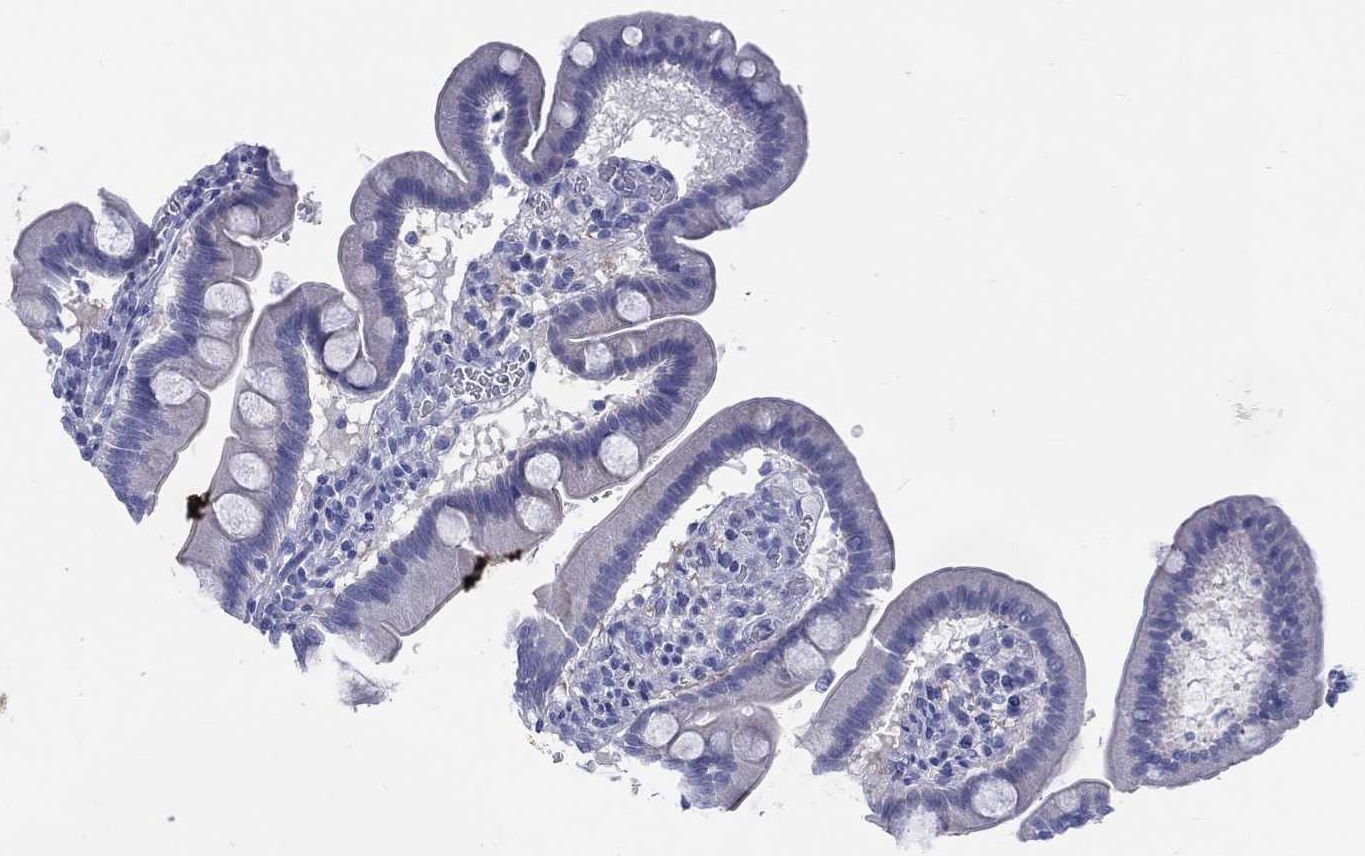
{"staining": {"intensity": "negative", "quantity": "none", "location": "none"}, "tissue": "duodenum", "cell_type": "Glandular cells", "image_type": "normal", "snomed": [{"axis": "morphology", "description": "Normal tissue, NOS"}, {"axis": "topography", "description": "Duodenum"}], "caption": "The micrograph displays no significant expression in glandular cells of duodenum. (DAB immunohistochemistry (IHC) with hematoxylin counter stain).", "gene": "ENSG00000285953", "patient": {"sex": "male", "age": 59}}